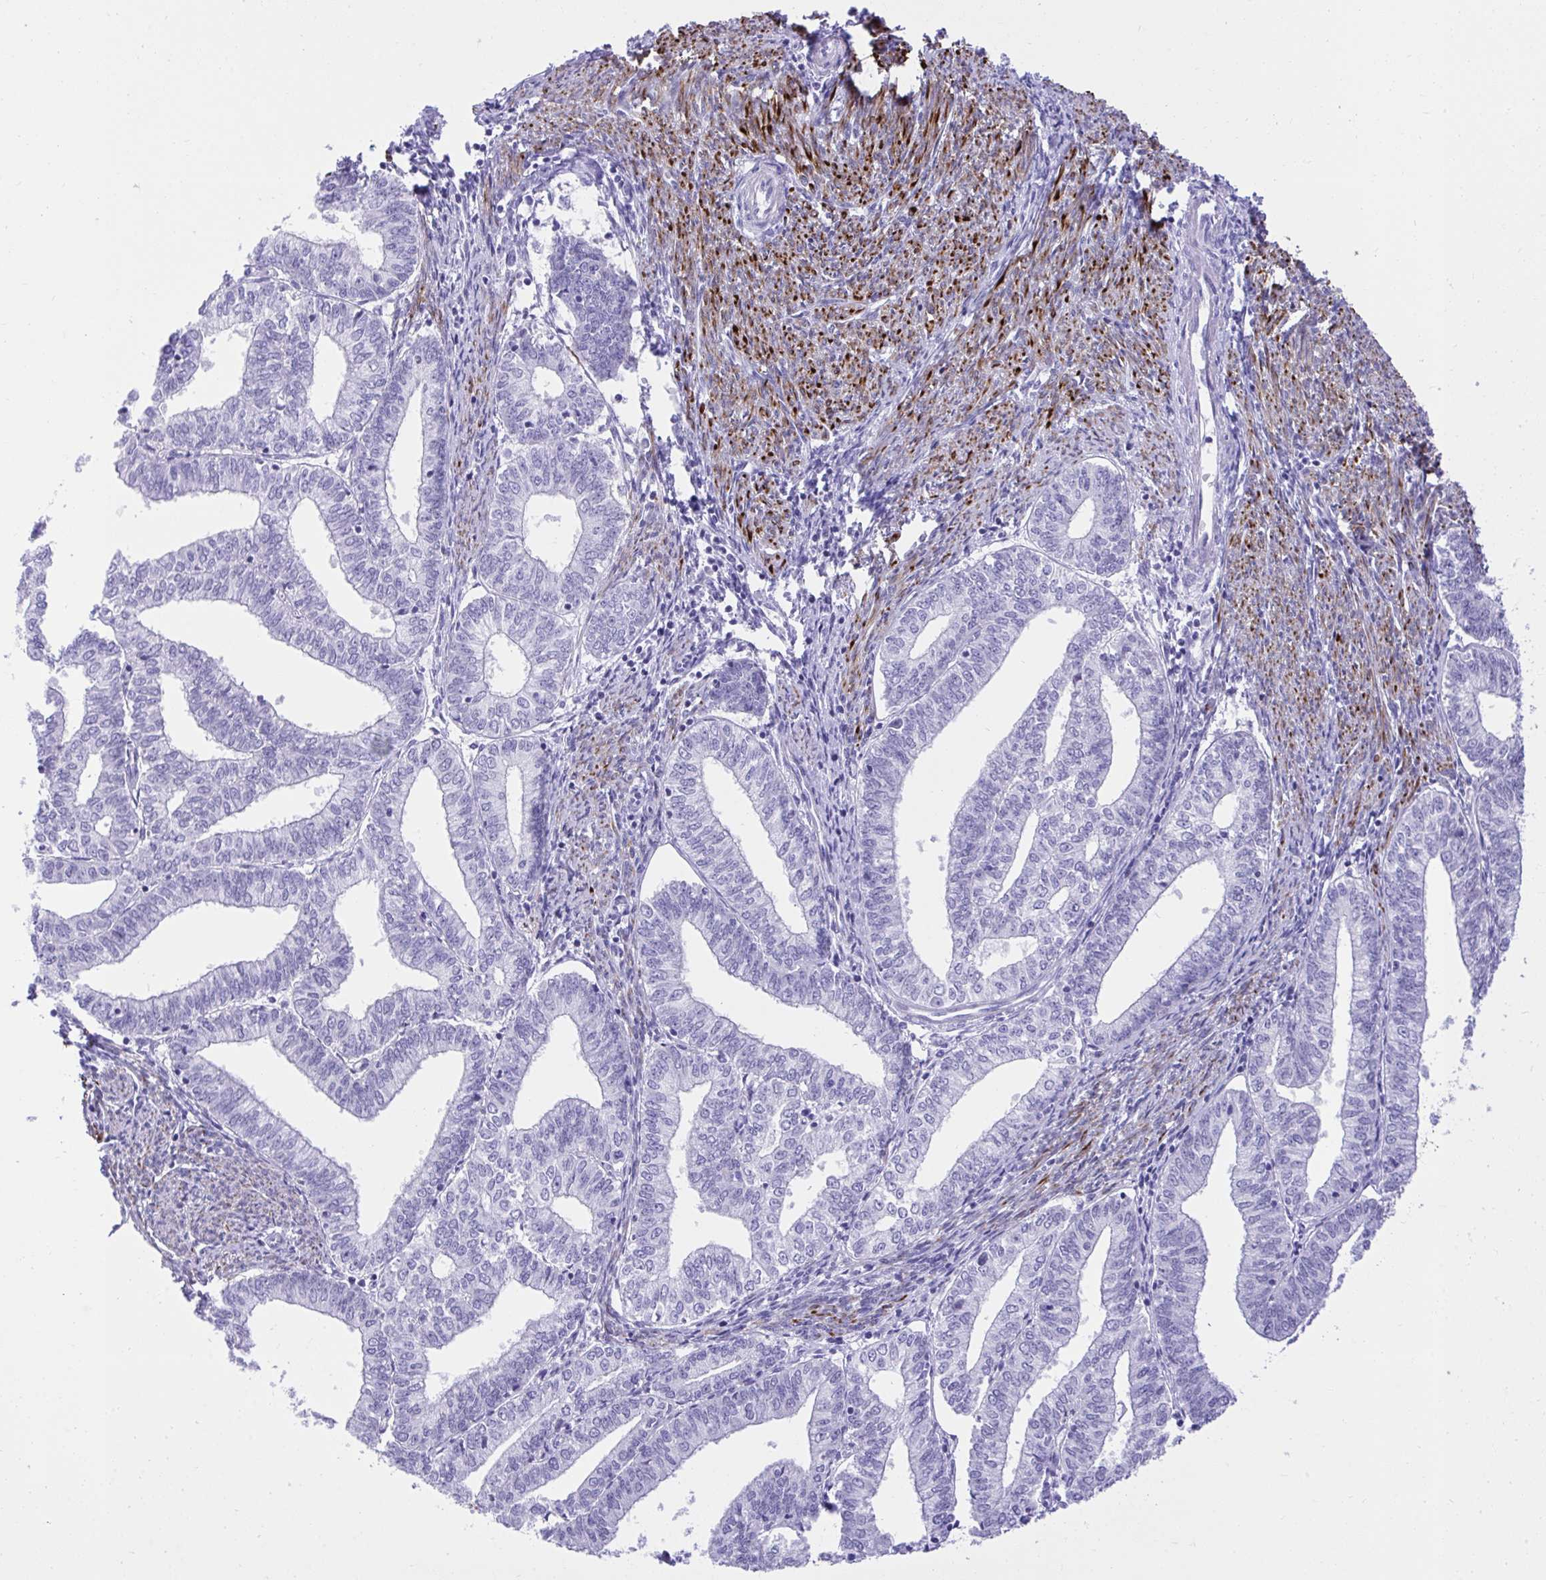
{"staining": {"intensity": "negative", "quantity": "none", "location": "none"}, "tissue": "endometrial cancer", "cell_type": "Tumor cells", "image_type": "cancer", "snomed": [{"axis": "morphology", "description": "Adenocarcinoma, NOS"}, {"axis": "topography", "description": "Endometrium"}], "caption": "High magnification brightfield microscopy of endometrial cancer stained with DAB (brown) and counterstained with hematoxylin (blue): tumor cells show no significant staining.", "gene": "KCNN4", "patient": {"sex": "female", "age": 61}}